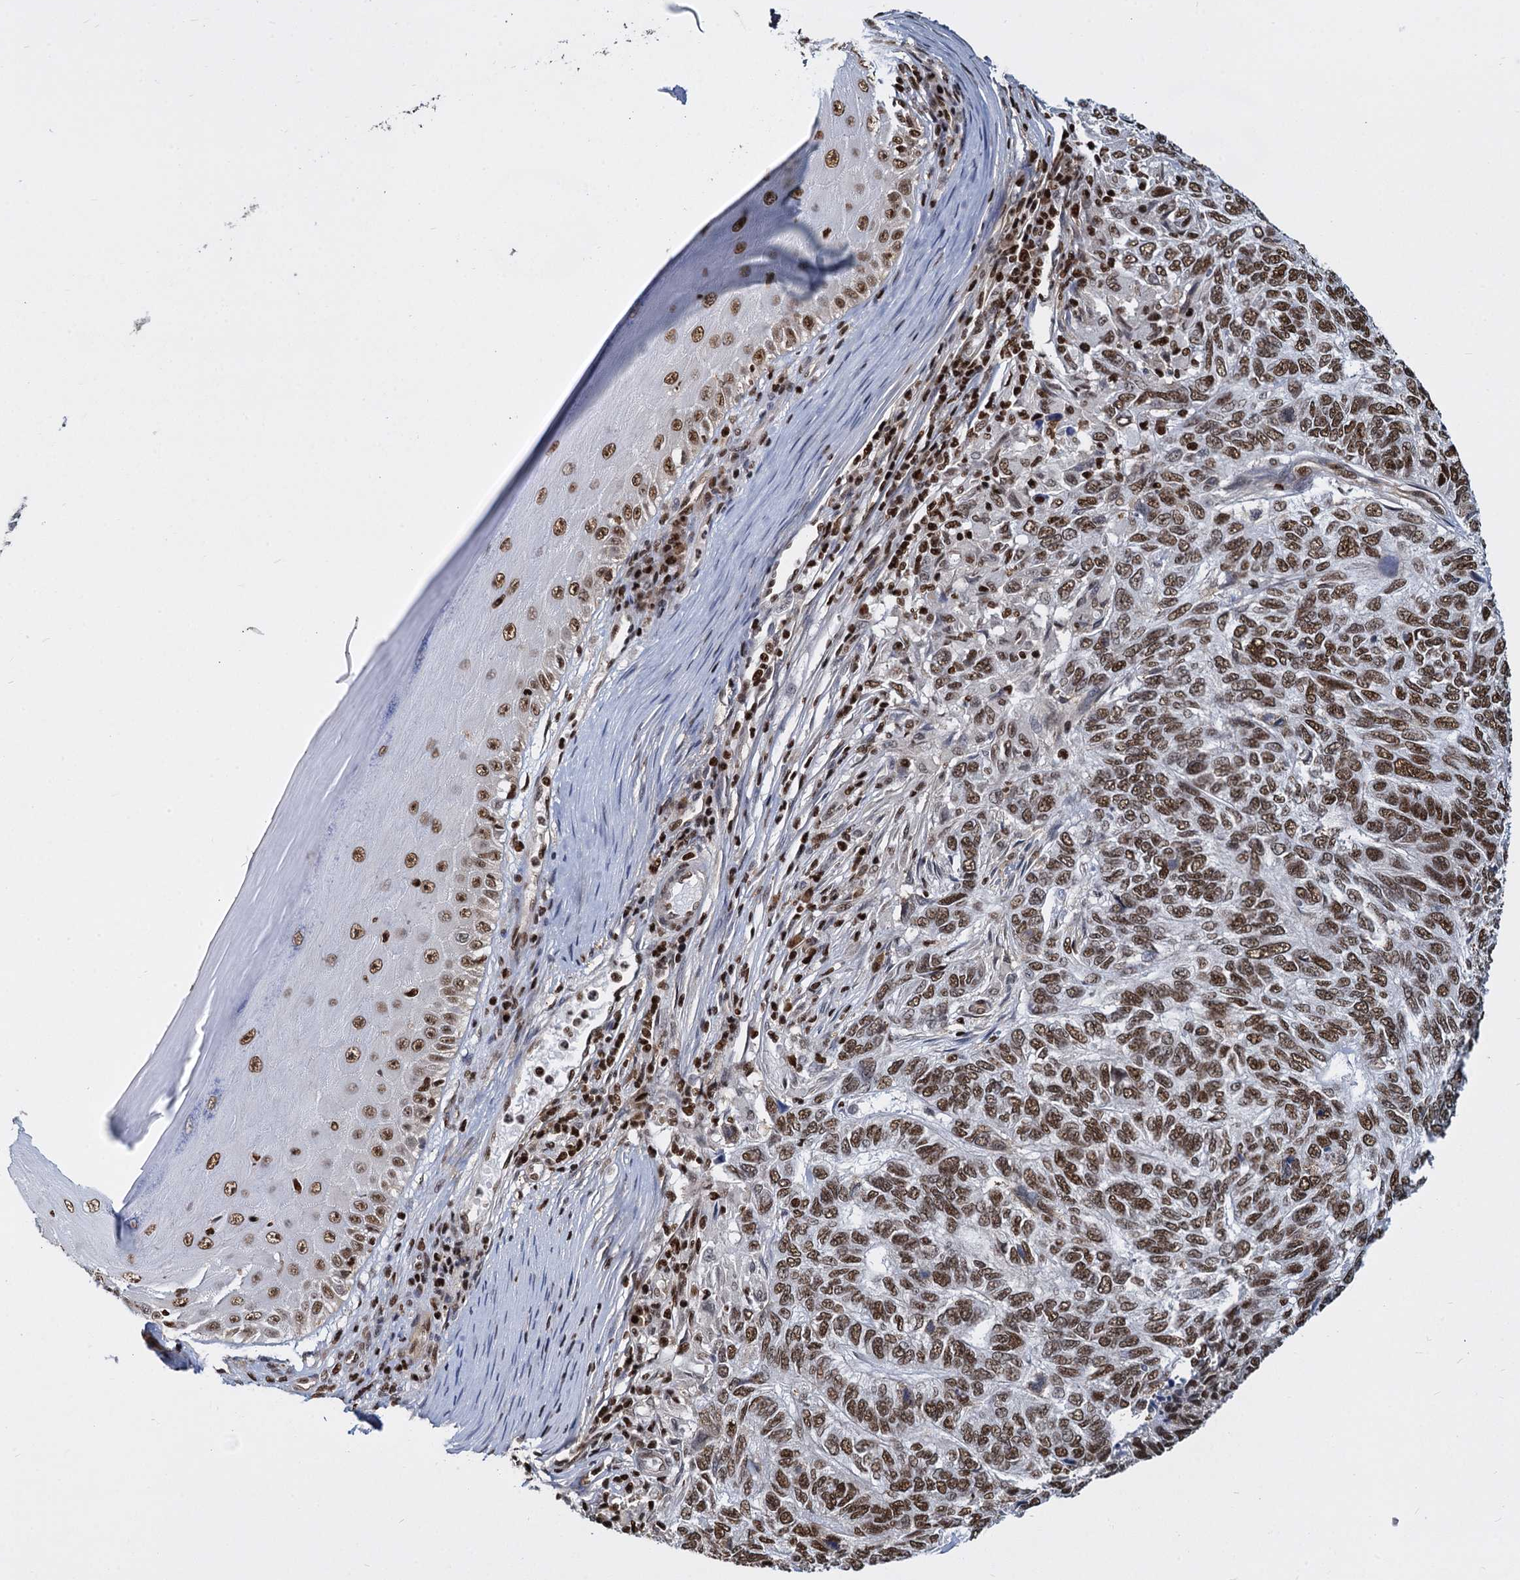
{"staining": {"intensity": "moderate", "quantity": ">75%", "location": "nuclear"}, "tissue": "skin cancer", "cell_type": "Tumor cells", "image_type": "cancer", "snomed": [{"axis": "morphology", "description": "Basal cell carcinoma"}, {"axis": "topography", "description": "Skin"}], "caption": "Tumor cells display moderate nuclear staining in about >75% of cells in skin basal cell carcinoma. The protein is shown in brown color, while the nuclei are stained blue.", "gene": "DCPS", "patient": {"sex": "female", "age": 65}}